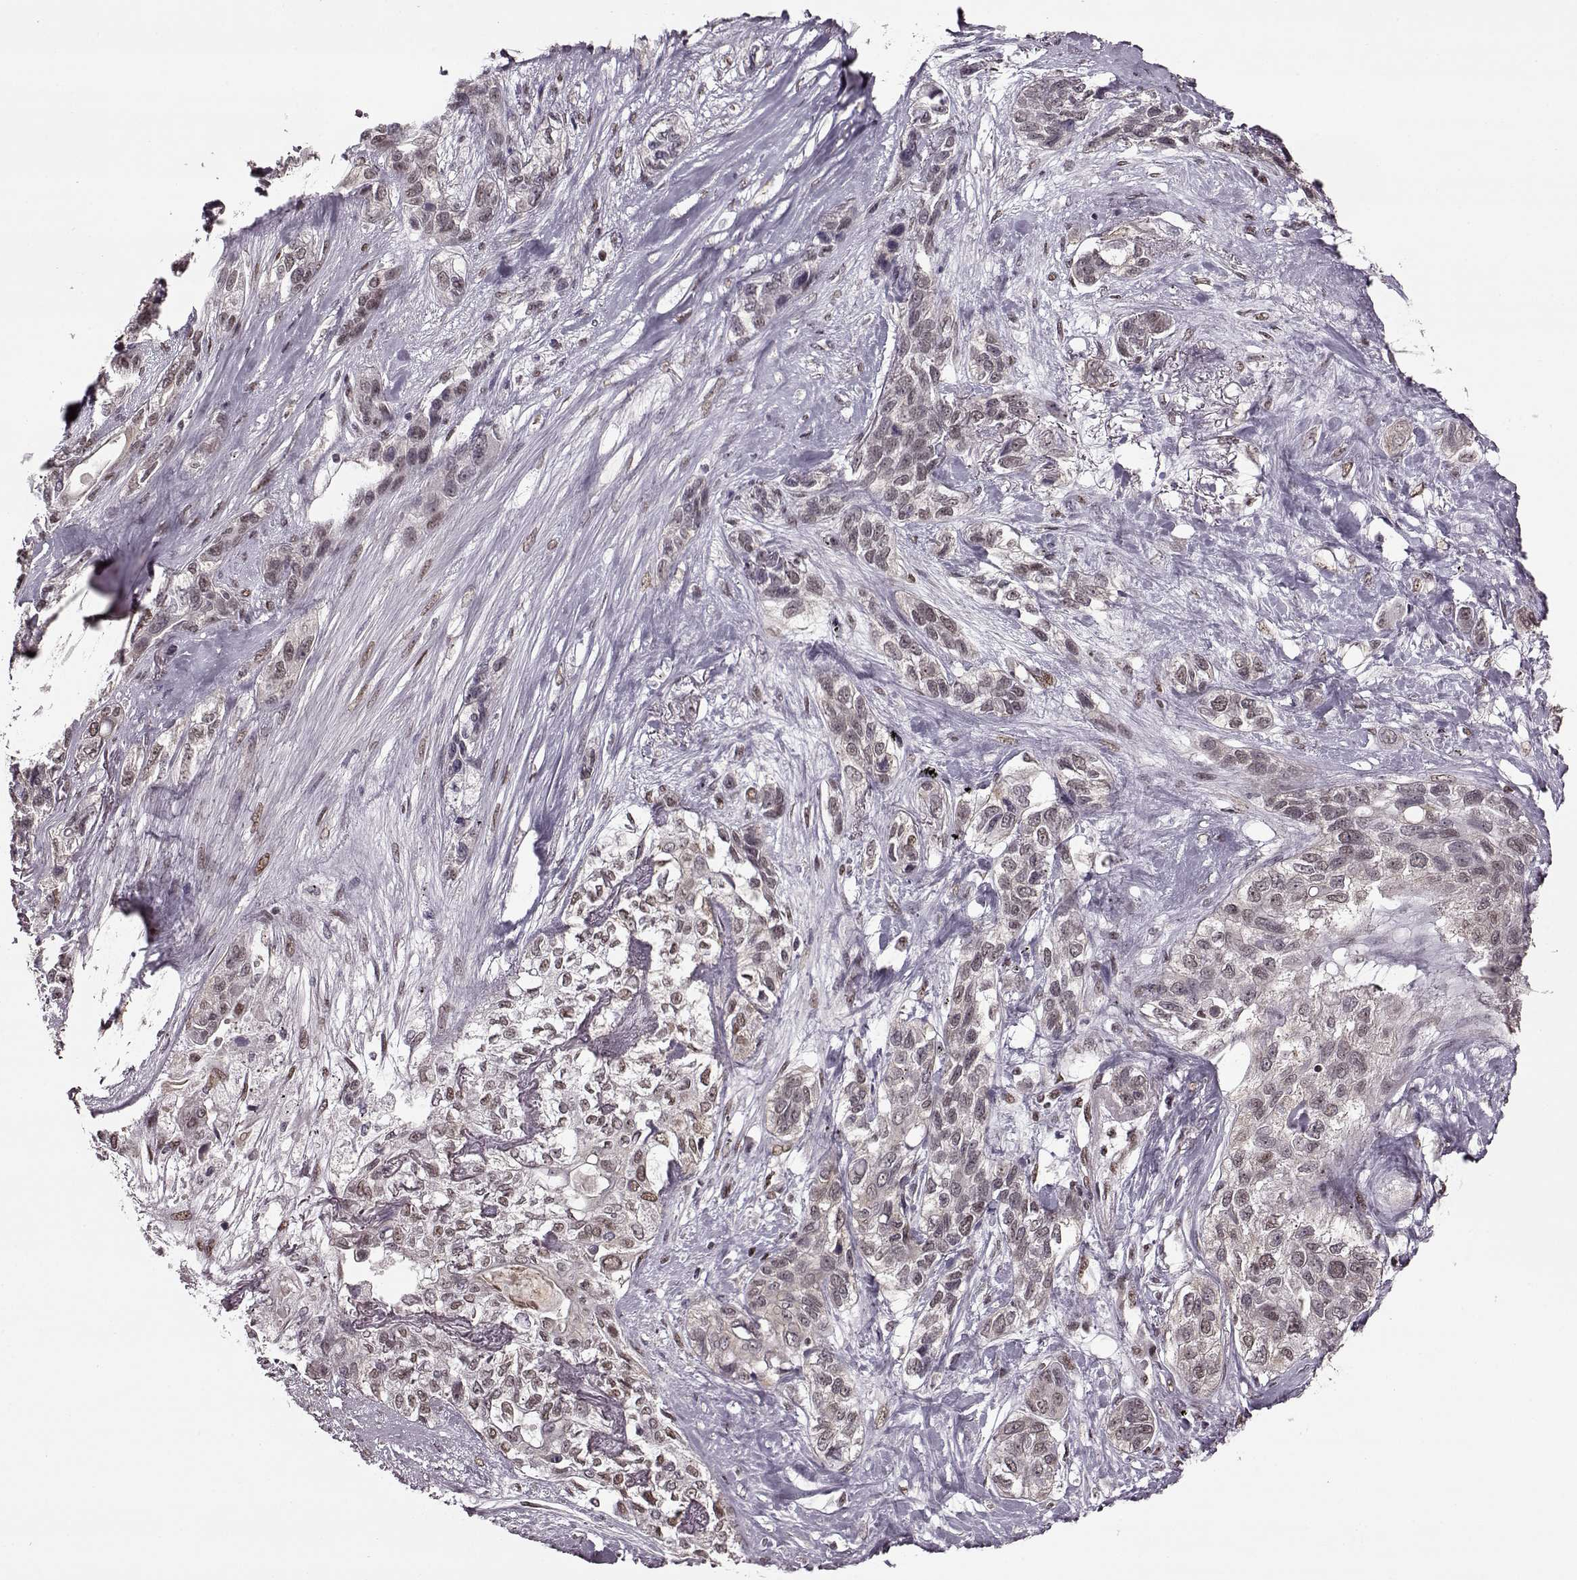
{"staining": {"intensity": "negative", "quantity": "none", "location": "none"}, "tissue": "lung cancer", "cell_type": "Tumor cells", "image_type": "cancer", "snomed": [{"axis": "morphology", "description": "Squamous cell carcinoma, NOS"}, {"axis": "topography", "description": "Lung"}], "caption": "DAB immunohistochemical staining of lung cancer (squamous cell carcinoma) demonstrates no significant expression in tumor cells.", "gene": "FTO", "patient": {"sex": "female", "age": 70}}